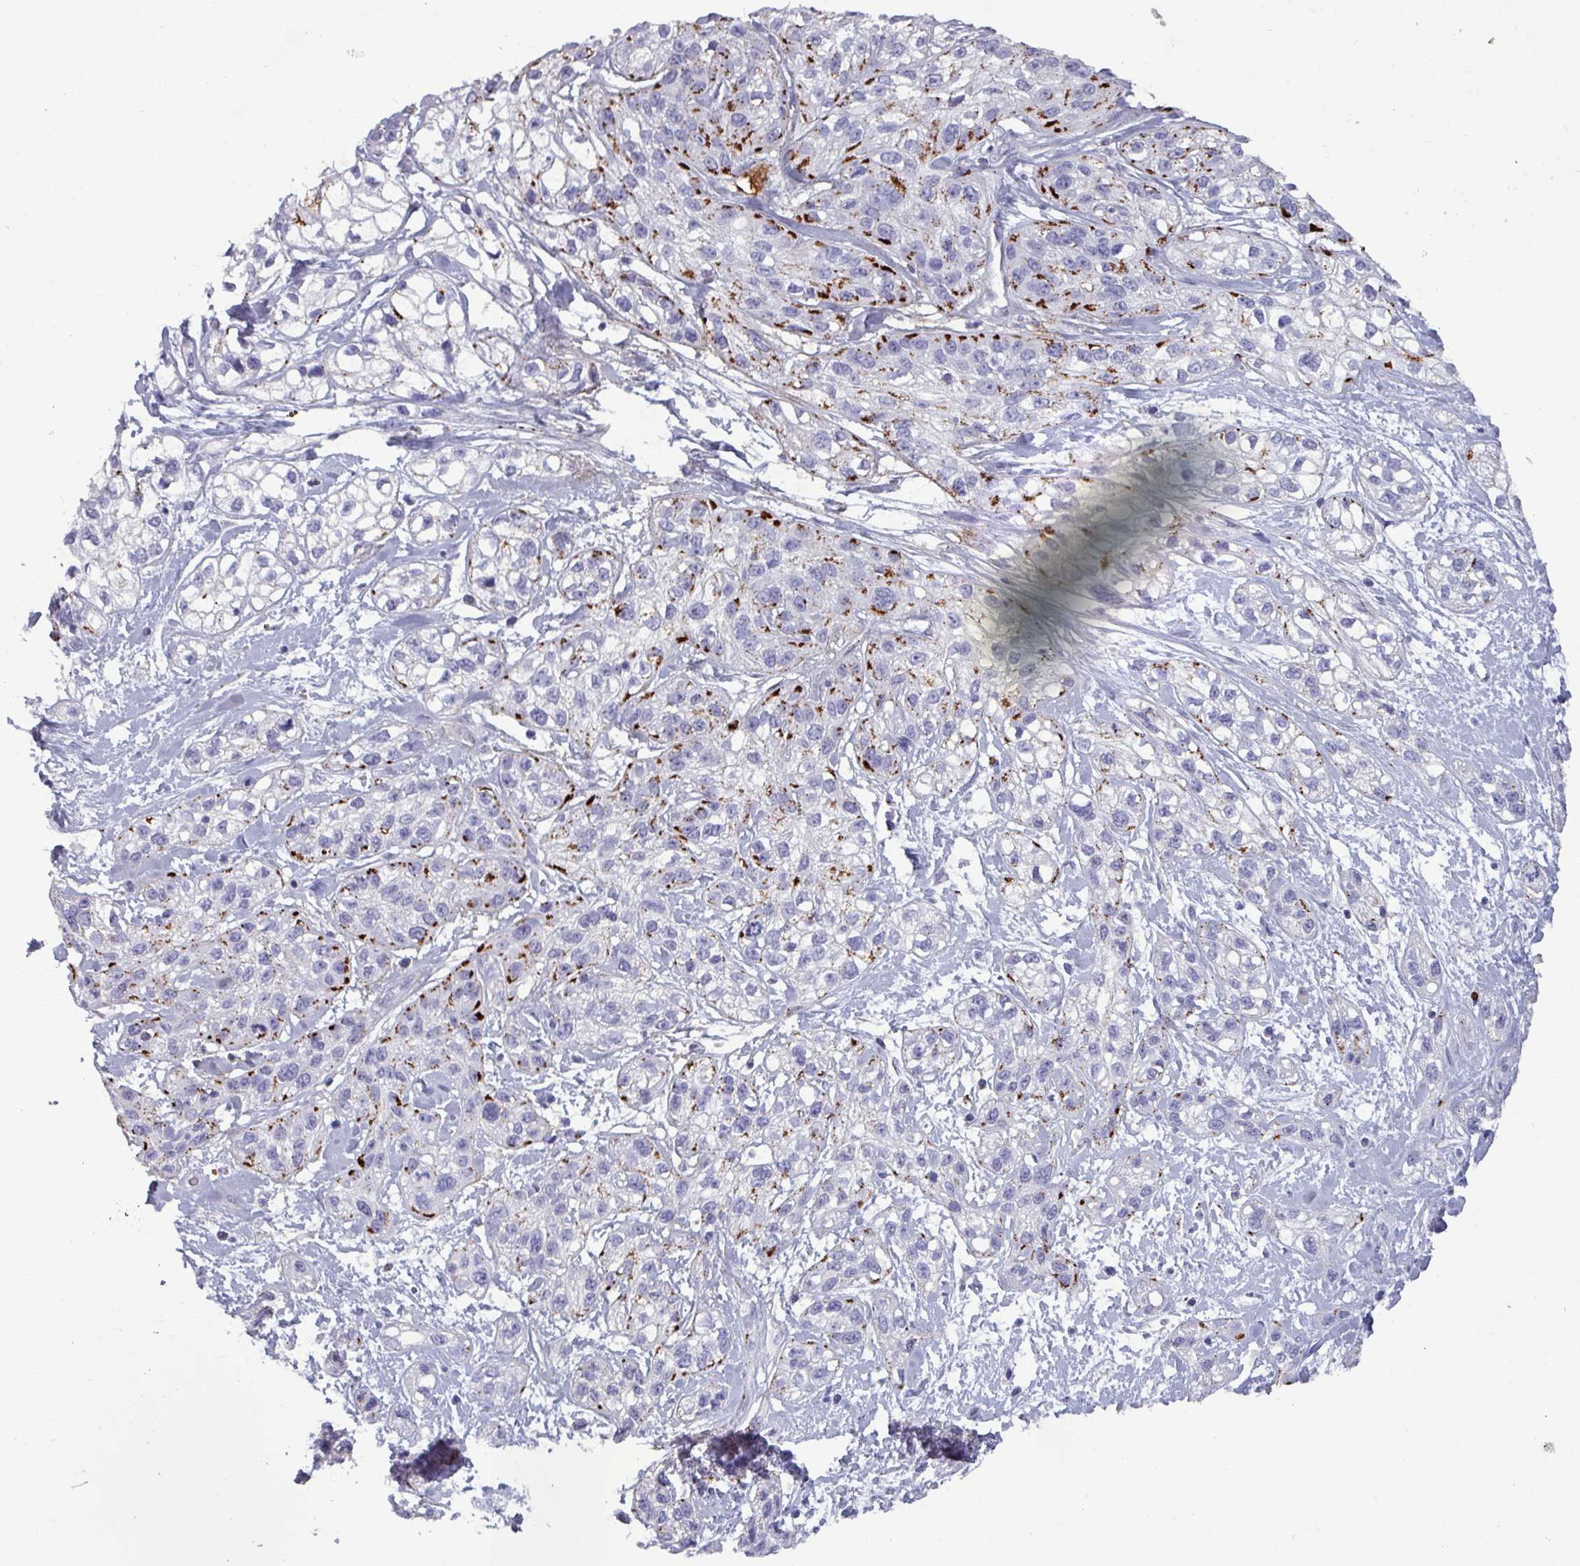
{"staining": {"intensity": "strong", "quantity": "<25%", "location": "cytoplasmic/membranous"}, "tissue": "skin cancer", "cell_type": "Tumor cells", "image_type": "cancer", "snomed": [{"axis": "morphology", "description": "Squamous cell carcinoma, NOS"}, {"axis": "topography", "description": "Skin"}], "caption": "Protein analysis of skin cancer tissue demonstrates strong cytoplasmic/membranous positivity in about <25% of tumor cells. (IHC, brightfield microscopy, high magnification).", "gene": "PLIN2", "patient": {"sex": "male", "age": 82}}